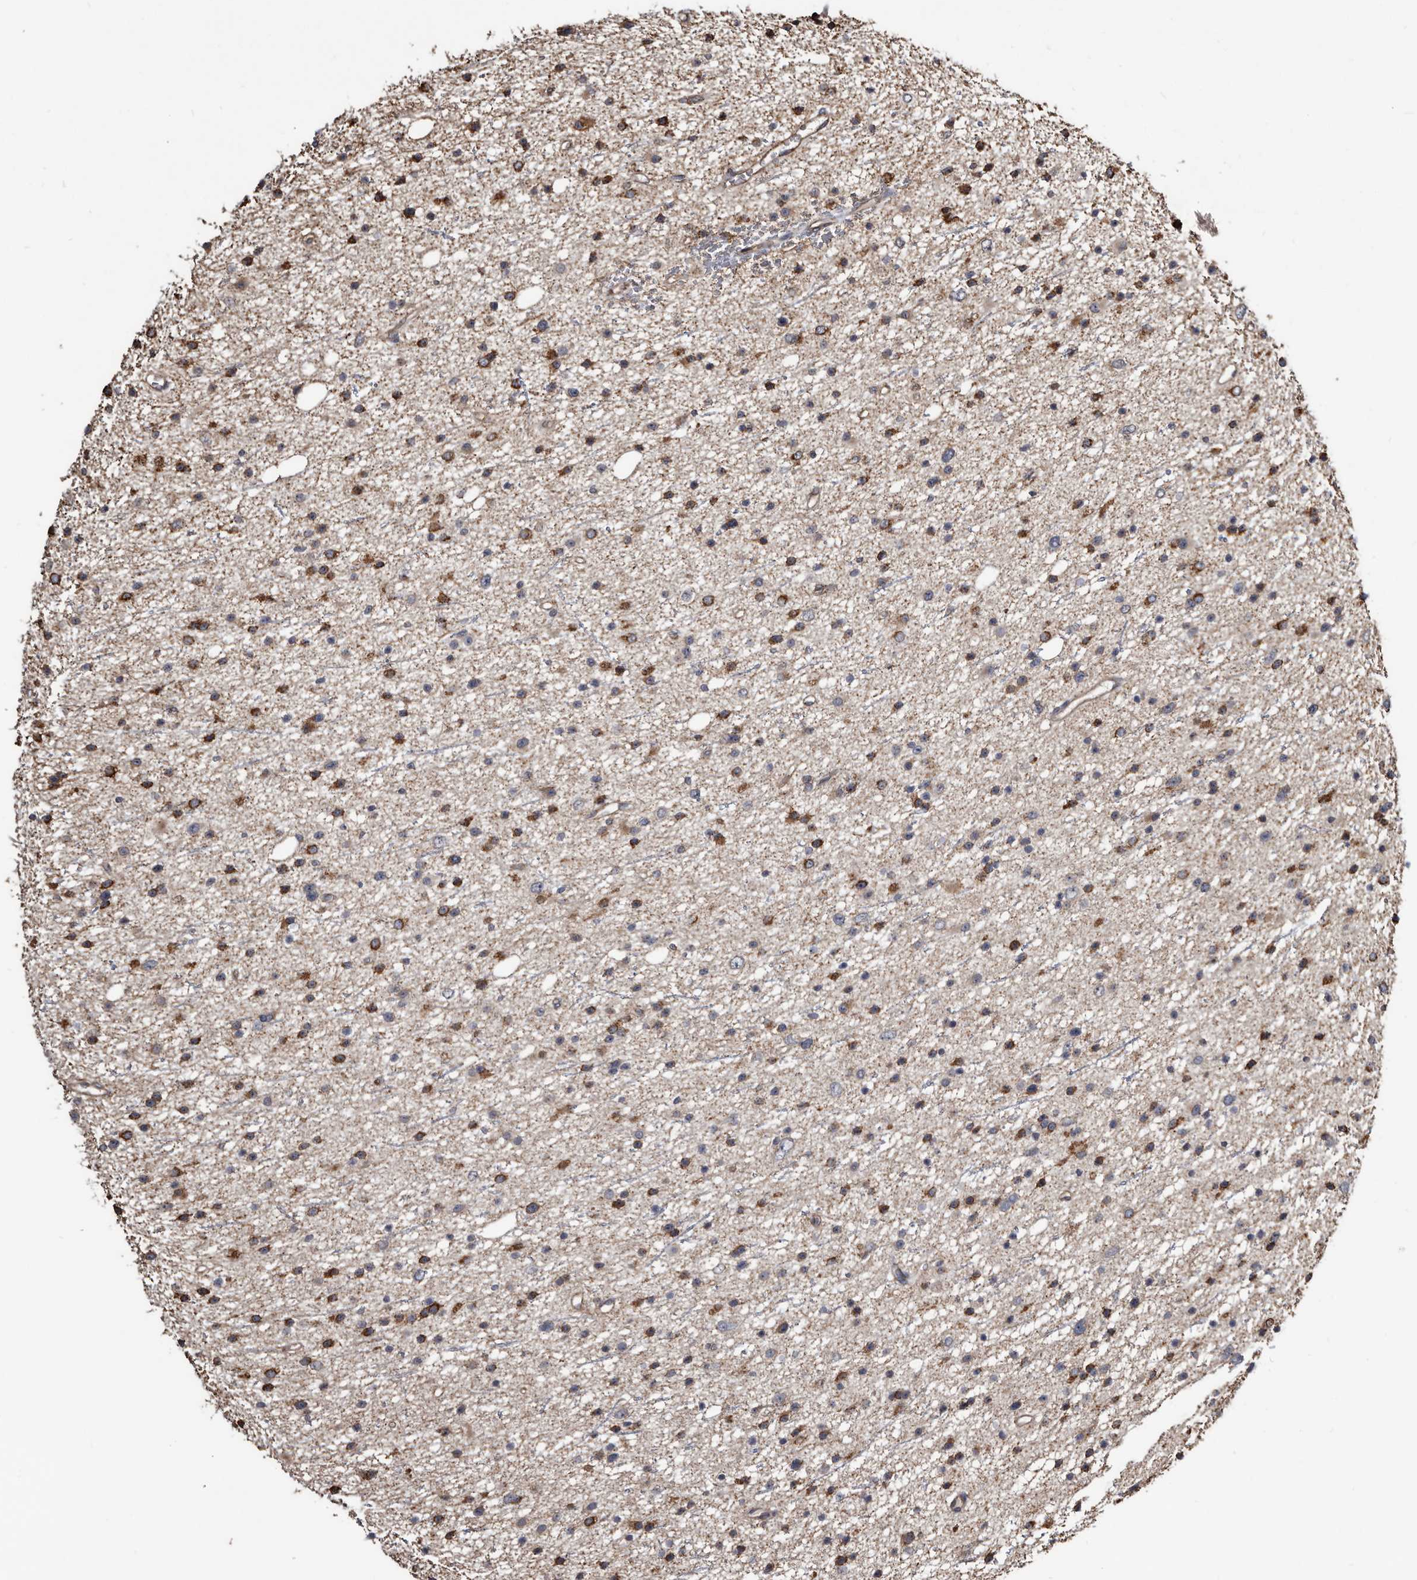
{"staining": {"intensity": "moderate", "quantity": "25%-75%", "location": "cytoplasmic/membranous"}, "tissue": "glioma", "cell_type": "Tumor cells", "image_type": "cancer", "snomed": [{"axis": "morphology", "description": "Glioma, malignant, Low grade"}, {"axis": "topography", "description": "Cerebral cortex"}], "caption": "Human glioma stained for a protein (brown) displays moderate cytoplasmic/membranous positive staining in about 25%-75% of tumor cells.", "gene": "CTSA", "patient": {"sex": "female", "age": 39}}